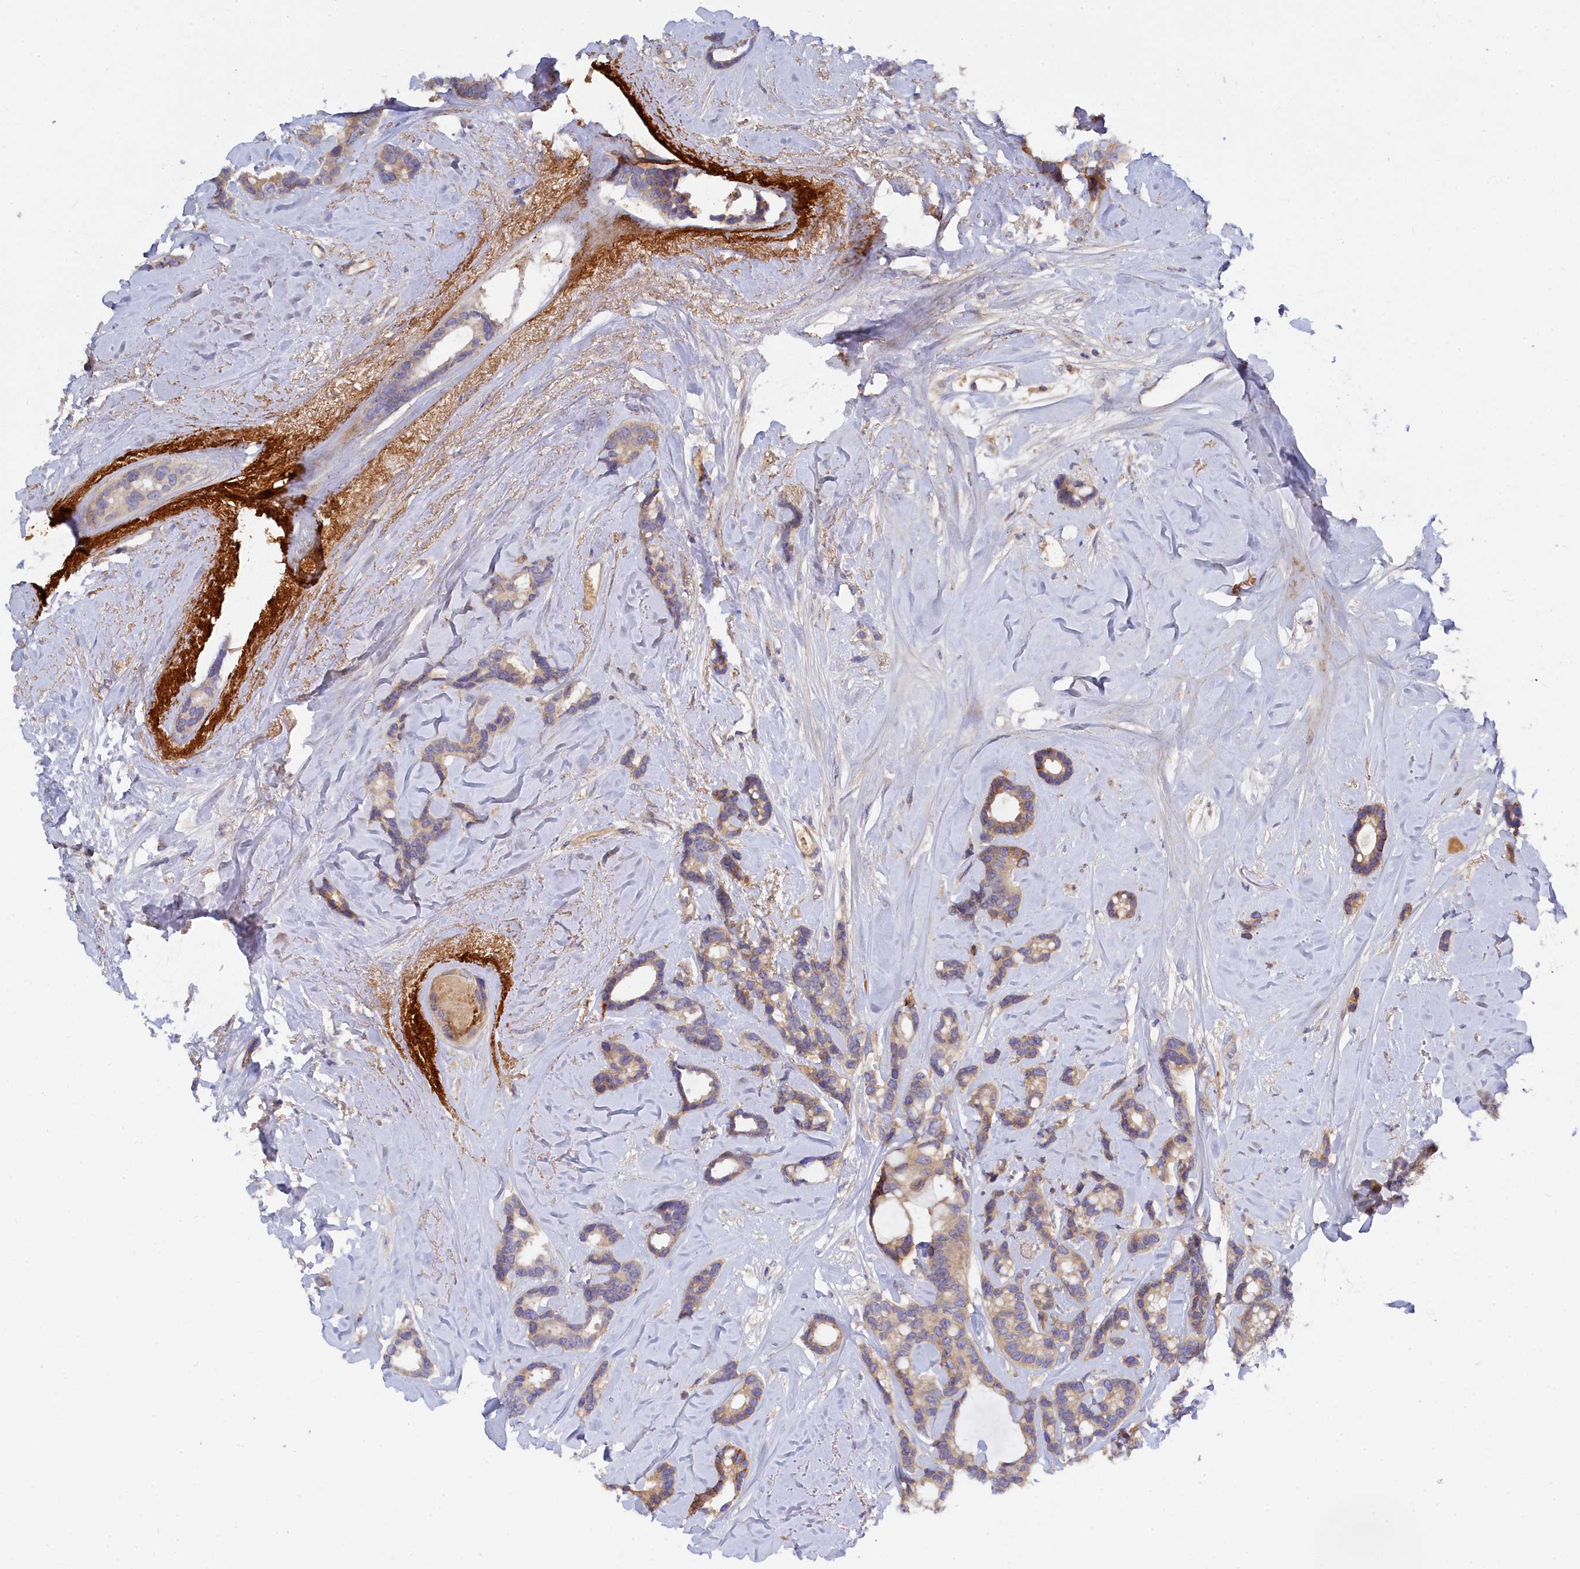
{"staining": {"intensity": "moderate", "quantity": "<25%", "location": "cytoplasmic/membranous"}, "tissue": "breast cancer", "cell_type": "Tumor cells", "image_type": "cancer", "snomed": [{"axis": "morphology", "description": "Duct carcinoma"}, {"axis": "topography", "description": "Breast"}], "caption": "Immunohistochemical staining of breast infiltrating ductal carcinoma demonstrates moderate cytoplasmic/membranous protein expression in about <25% of tumor cells.", "gene": "SPATA5L1", "patient": {"sex": "female", "age": 87}}